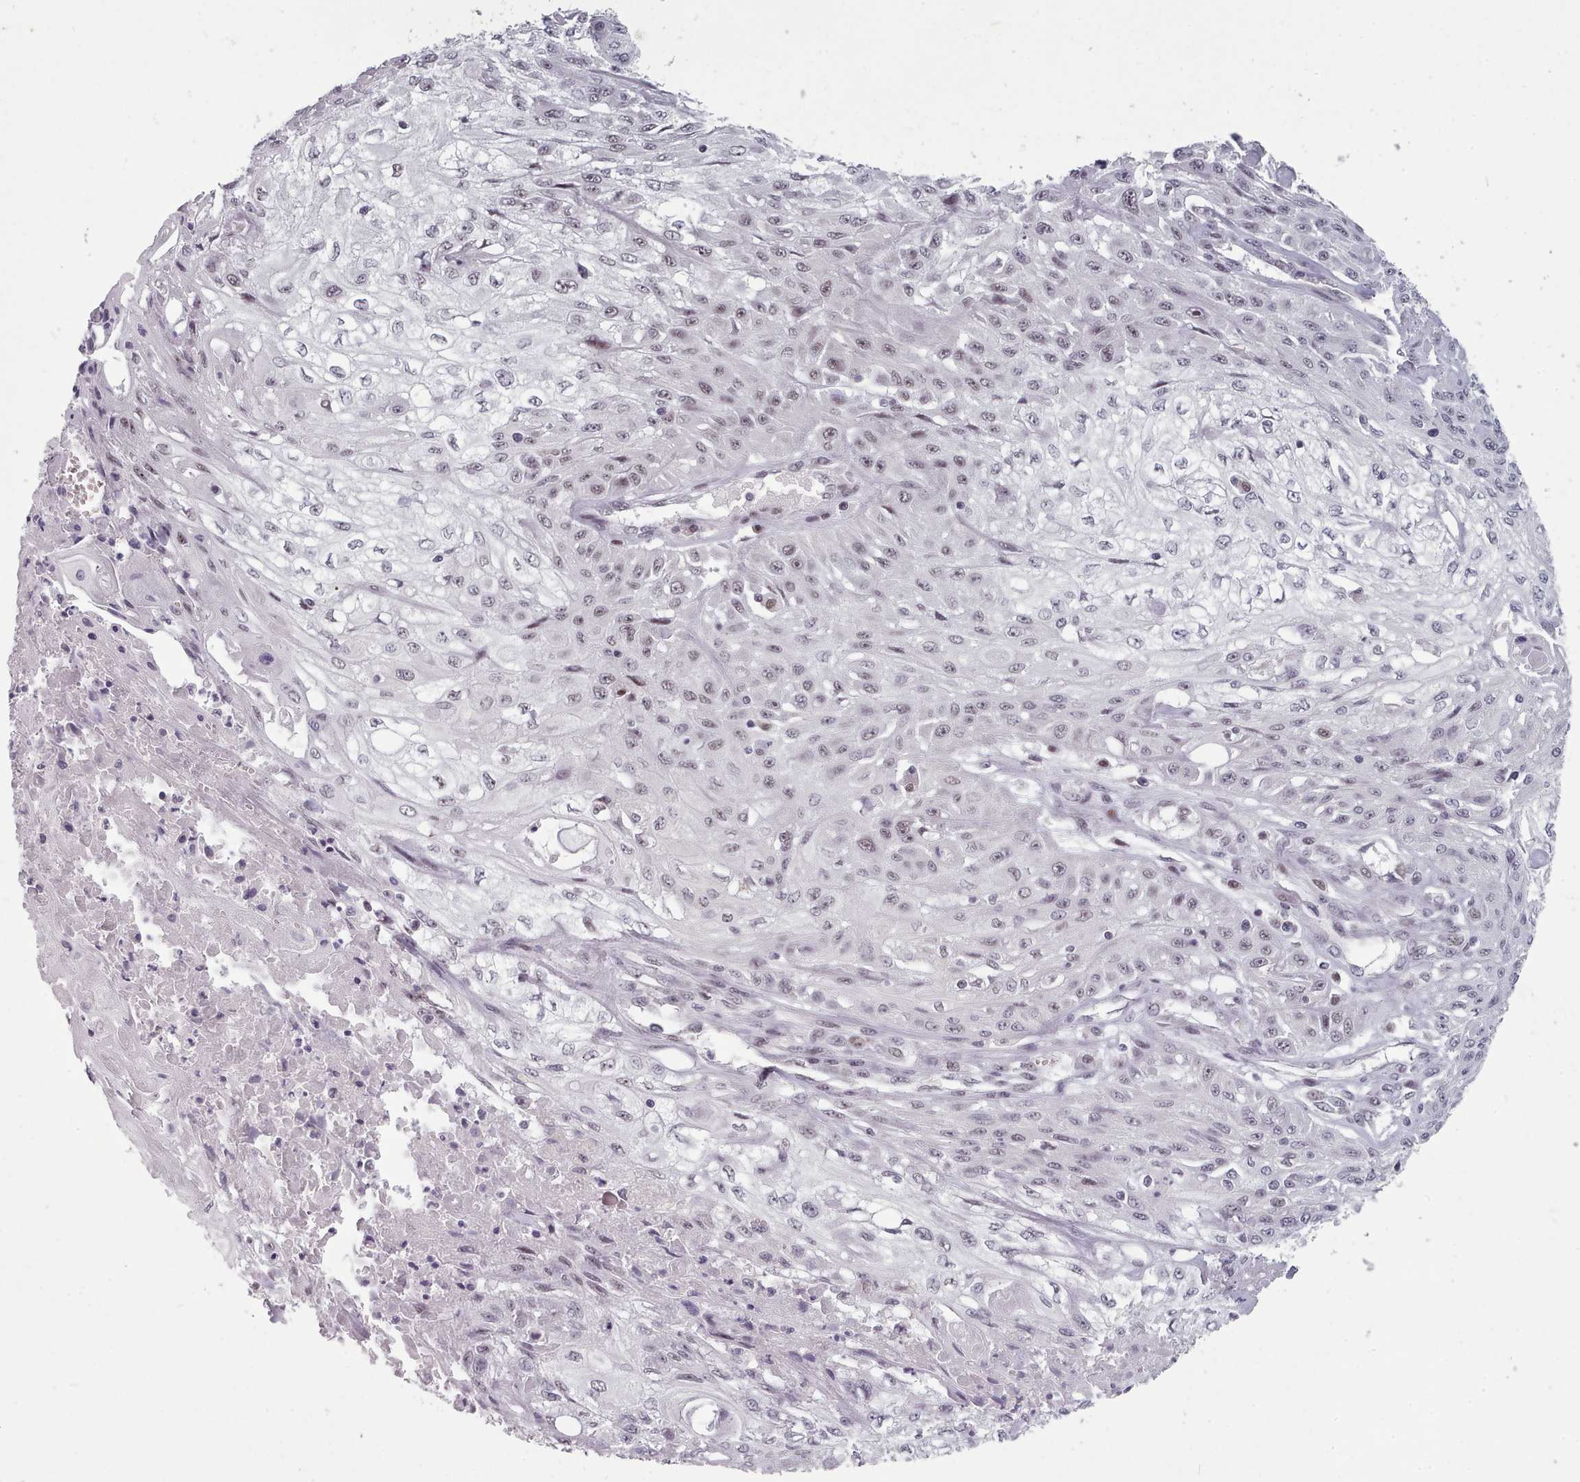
{"staining": {"intensity": "negative", "quantity": "none", "location": "none"}, "tissue": "skin cancer", "cell_type": "Tumor cells", "image_type": "cancer", "snomed": [{"axis": "morphology", "description": "Squamous cell carcinoma, NOS"}, {"axis": "morphology", "description": "Squamous cell carcinoma, metastatic, NOS"}, {"axis": "topography", "description": "Skin"}, {"axis": "topography", "description": "Lymph node"}], "caption": "High power microscopy image of an immunohistochemistry (IHC) photomicrograph of skin cancer (squamous cell carcinoma), revealing no significant expression in tumor cells.", "gene": "SRSF9", "patient": {"sex": "male", "age": 75}}